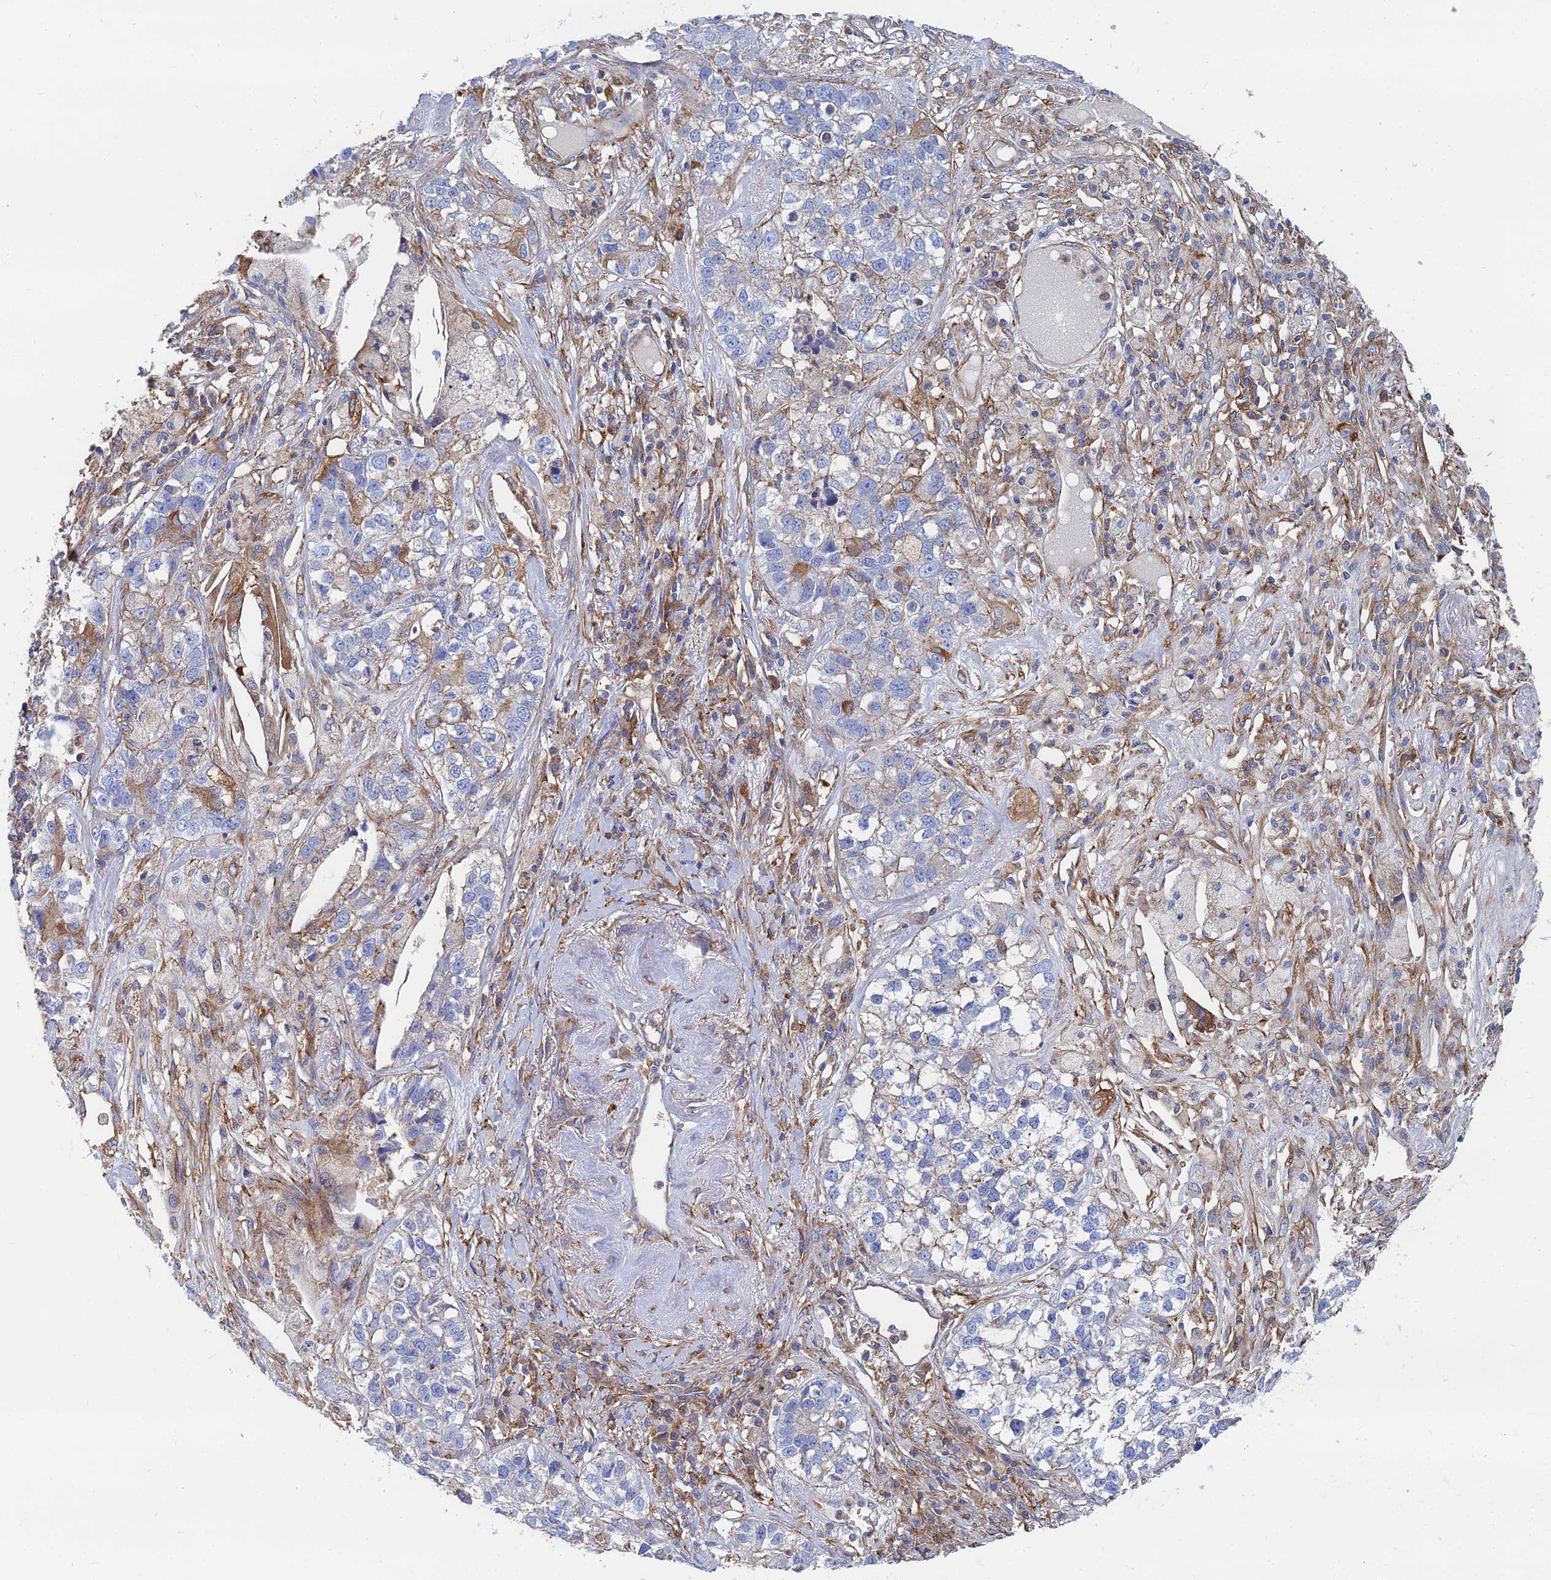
{"staining": {"intensity": "moderate", "quantity": "<25%", "location": "cytoplasmic/membranous"}, "tissue": "lung cancer", "cell_type": "Tumor cells", "image_type": "cancer", "snomed": [{"axis": "morphology", "description": "Adenocarcinoma, NOS"}, {"axis": "topography", "description": "Lung"}], "caption": "Immunohistochemistry staining of lung adenocarcinoma, which exhibits low levels of moderate cytoplasmic/membranous staining in about <25% of tumor cells indicating moderate cytoplasmic/membranous protein staining. The staining was performed using DAB (3,3'-diaminobenzidine) (brown) for protein detection and nuclei were counterstained in hematoxylin (blue).", "gene": "GPR42", "patient": {"sex": "male", "age": 49}}